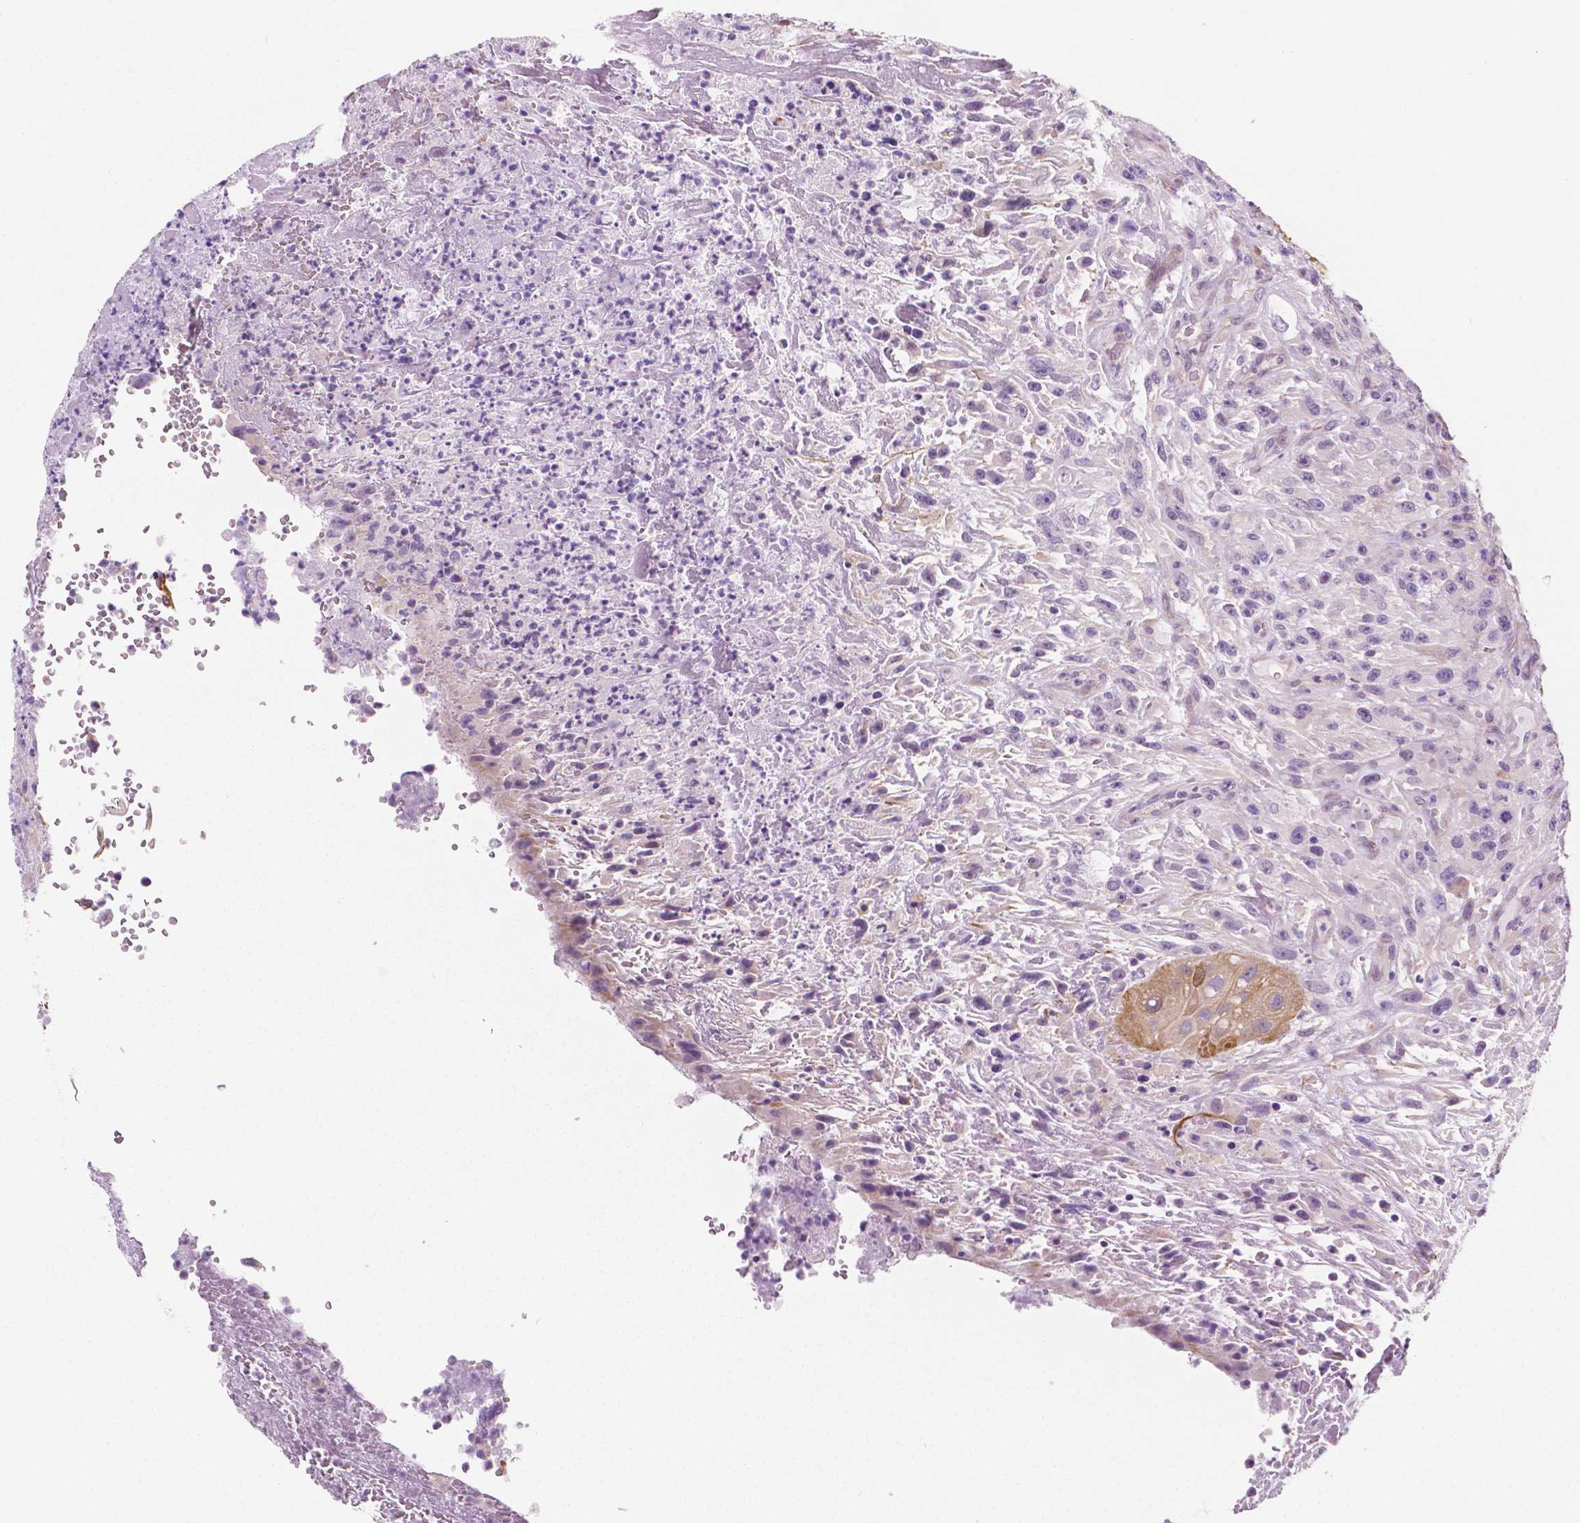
{"staining": {"intensity": "moderate", "quantity": "<25%", "location": "cytoplasmic/membranous,nuclear"}, "tissue": "urothelial cancer", "cell_type": "Tumor cells", "image_type": "cancer", "snomed": [{"axis": "morphology", "description": "Urothelial carcinoma, High grade"}, {"axis": "topography", "description": "Urinary bladder"}], "caption": "High-grade urothelial carcinoma stained with DAB immunohistochemistry (IHC) demonstrates low levels of moderate cytoplasmic/membranous and nuclear staining in approximately <25% of tumor cells. (Stains: DAB in brown, nuclei in blue, Microscopy: brightfield microscopy at high magnification).", "gene": "EPPK1", "patient": {"sex": "male", "age": 66}}